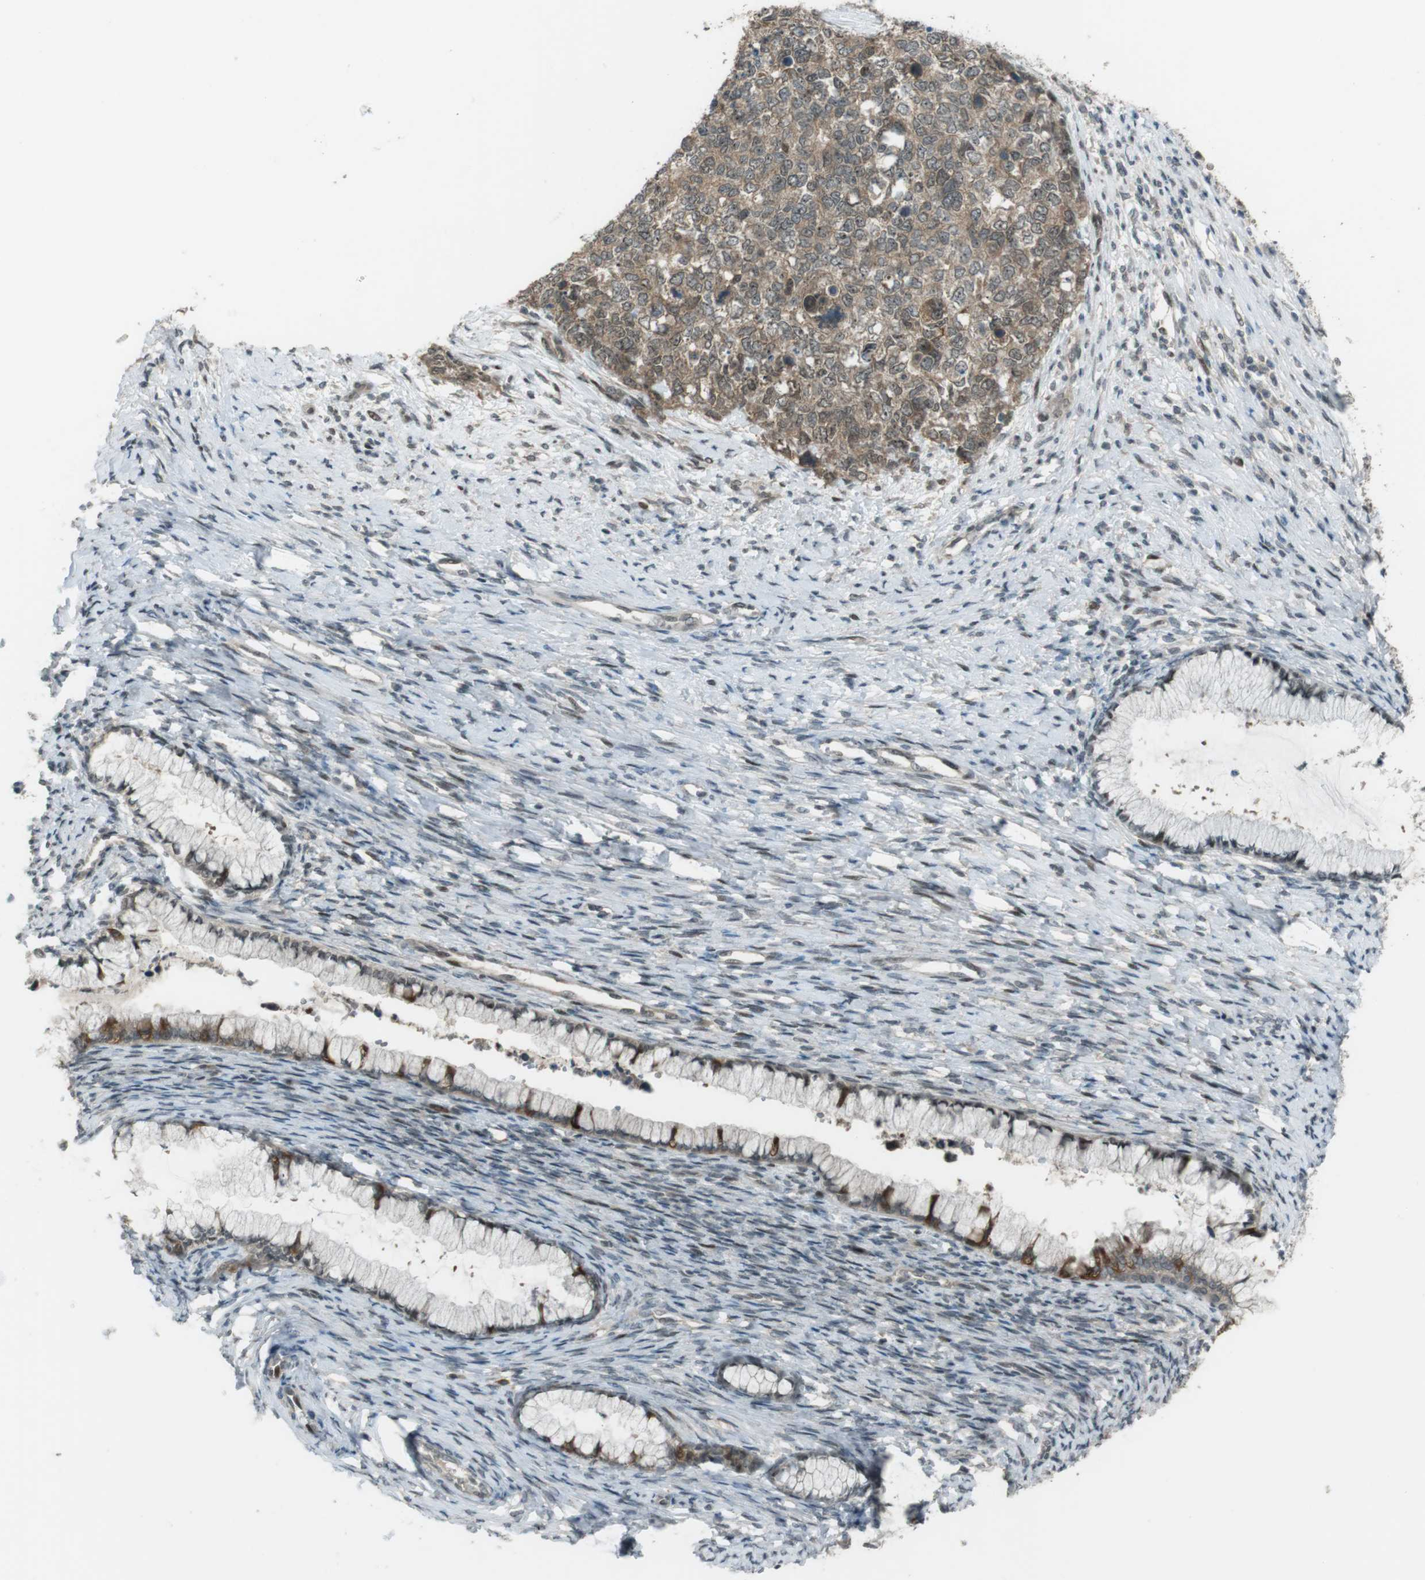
{"staining": {"intensity": "moderate", "quantity": ">75%", "location": "cytoplasmic/membranous,nuclear"}, "tissue": "cervical cancer", "cell_type": "Tumor cells", "image_type": "cancer", "snomed": [{"axis": "morphology", "description": "Squamous cell carcinoma, NOS"}, {"axis": "topography", "description": "Cervix"}], "caption": "A brown stain labels moderate cytoplasmic/membranous and nuclear expression of a protein in cervical cancer (squamous cell carcinoma) tumor cells.", "gene": "SLITRK5", "patient": {"sex": "female", "age": 63}}